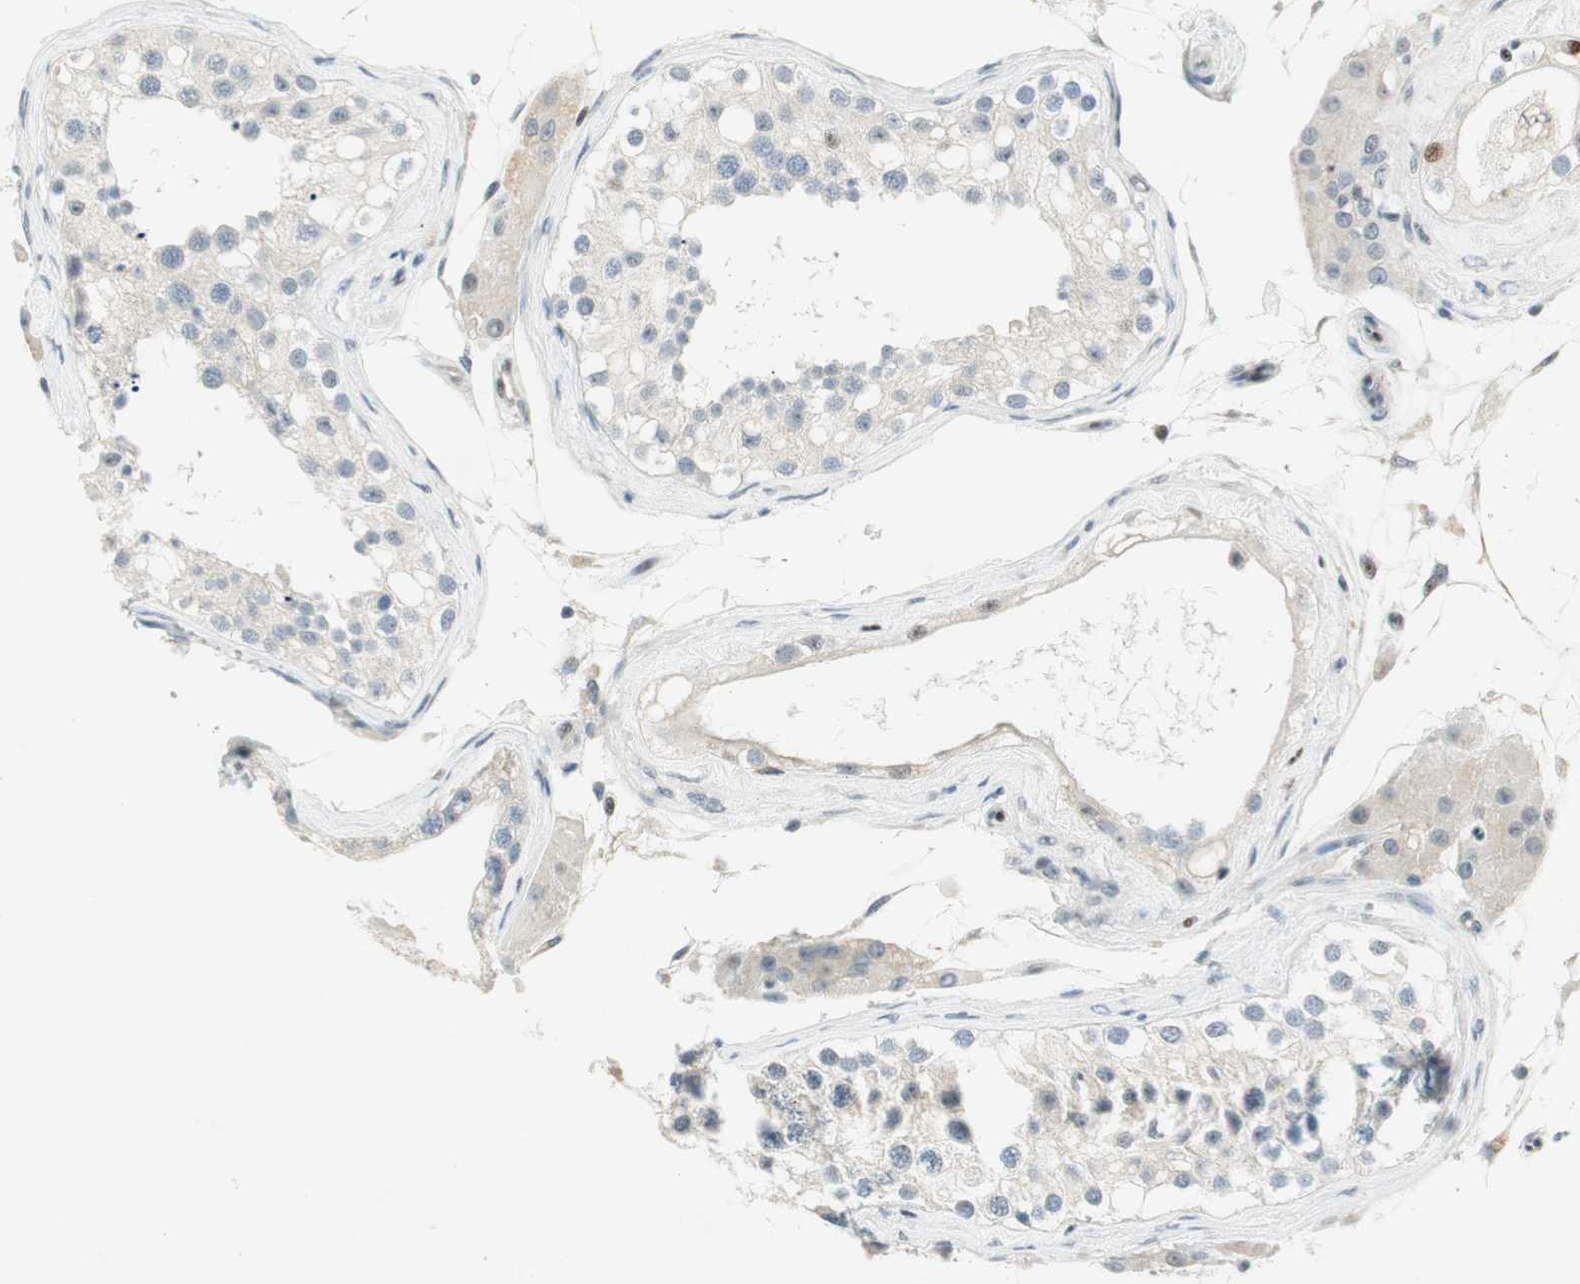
{"staining": {"intensity": "negative", "quantity": "none", "location": "none"}, "tissue": "testis", "cell_type": "Cells in seminiferous ducts", "image_type": "normal", "snomed": [{"axis": "morphology", "description": "Normal tissue, NOS"}, {"axis": "topography", "description": "Testis"}], "caption": "This is an immunohistochemistry (IHC) micrograph of unremarkable human testis. There is no staining in cells in seminiferous ducts.", "gene": "MSX2", "patient": {"sex": "male", "age": 68}}